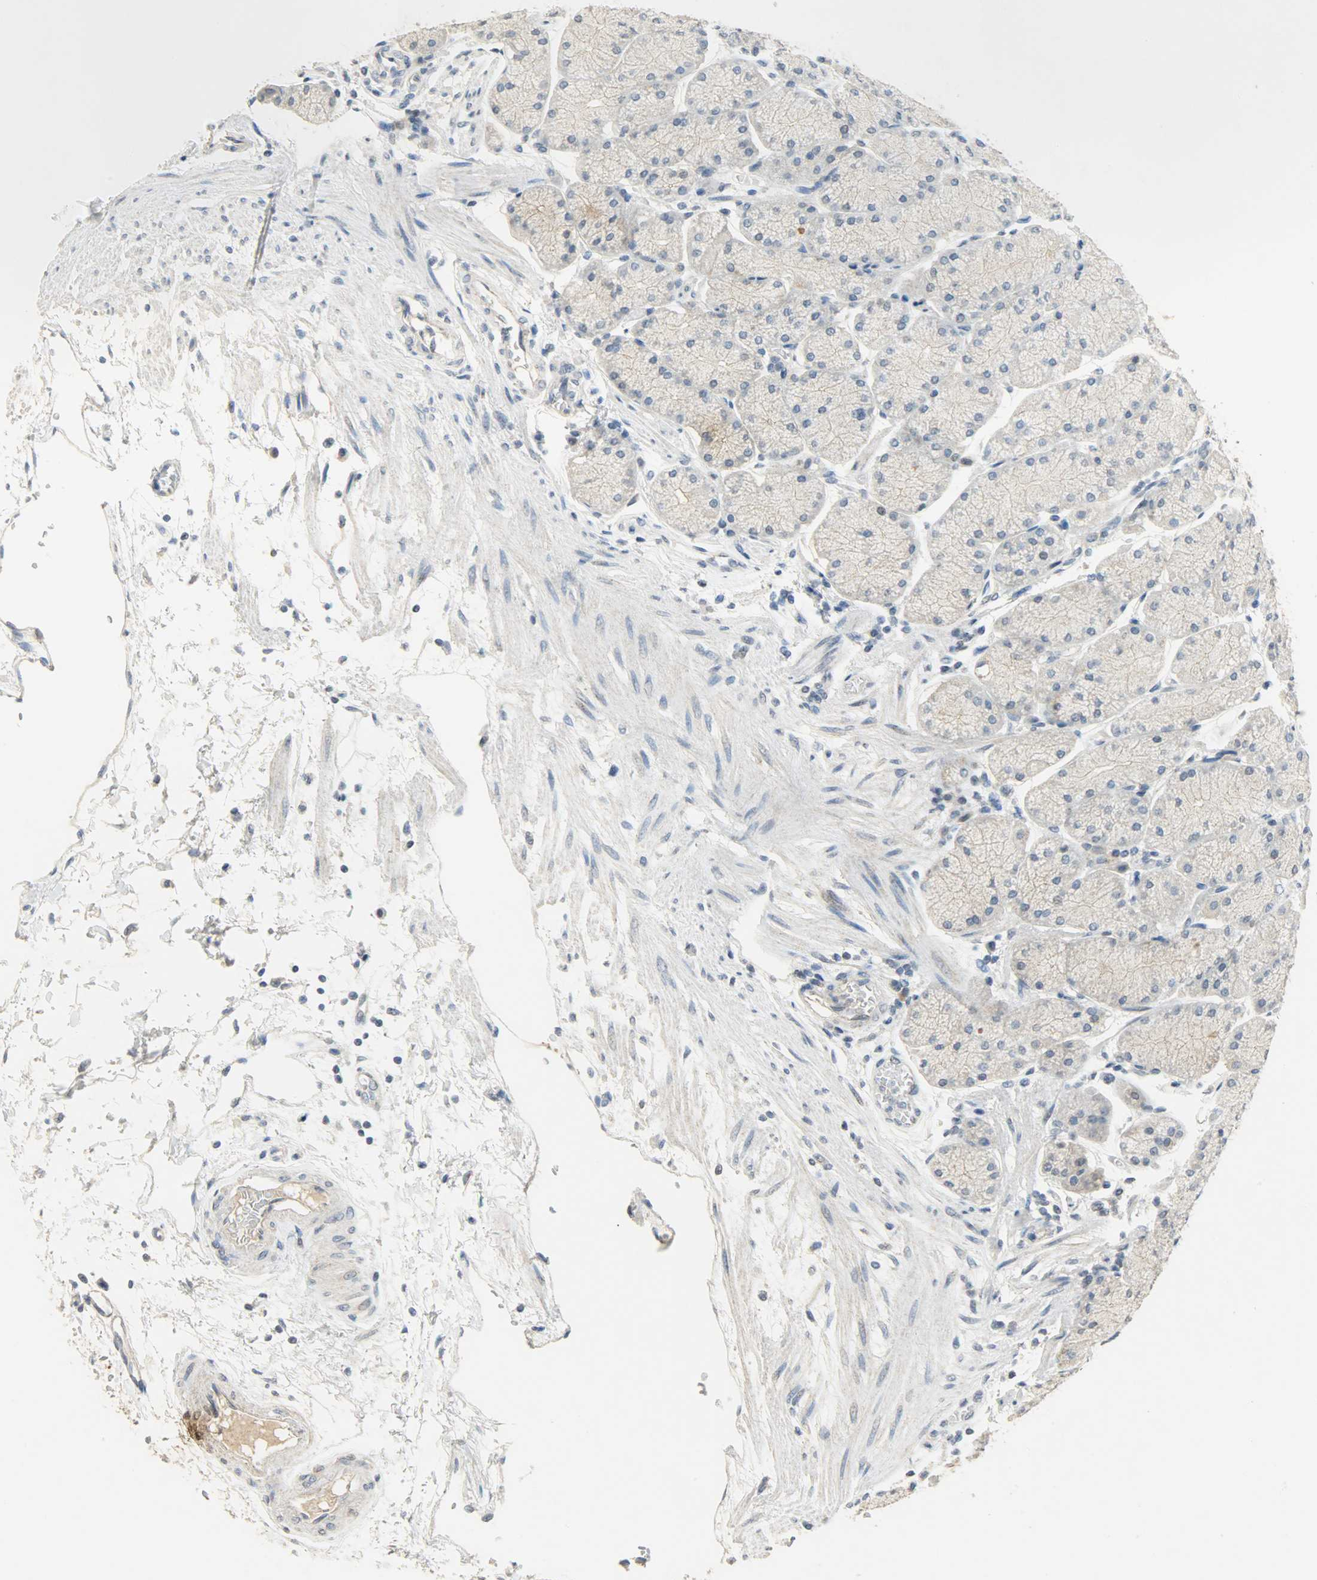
{"staining": {"intensity": "negative", "quantity": "none", "location": "none"}, "tissue": "stomach", "cell_type": "Glandular cells", "image_type": "normal", "snomed": [{"axis": "morphology", "description": "Normal tissue, NOS"}, {"axis": "topography", "description": "Stomach, upper"}, {"axis": "topography", "description": "Stomach"}], "caption": "Image shows no significant protein expression in glandular cells of normal stomach. Nuclei are stained in blue.", "gene": "DNAJB6", "patient": {"sex": "male", "age": 76}}